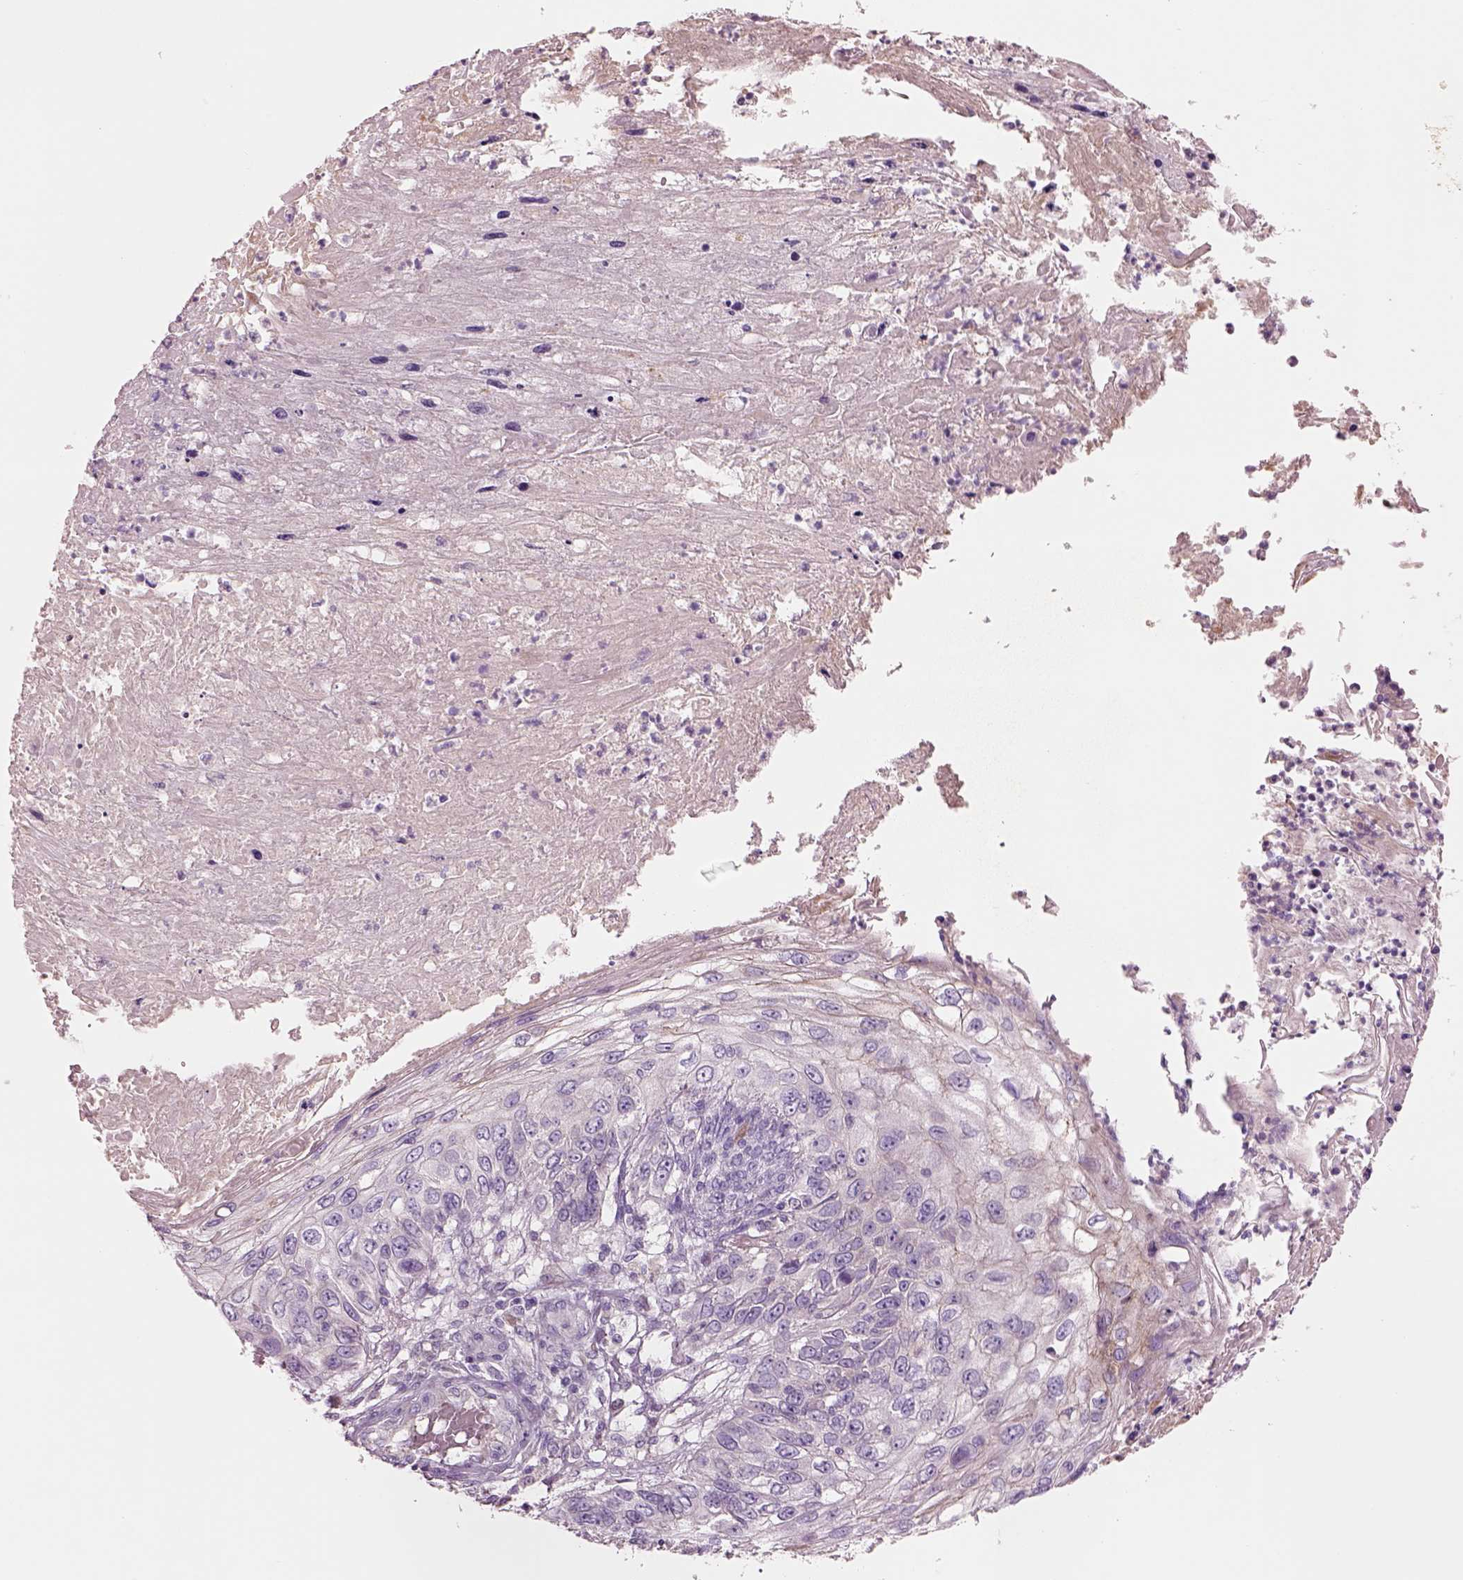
{"staining": {"intensity": "negative", "quantity": "none", "location": "none"}, "tissue": "skin cancer", "cell_type": "Tumor cells", "image_type": "cancer", "snomed": [{"axis": "morphology", "description": "Squamous cell carcinoma, NOS"}, {"axis": "topography", "description": "Skin"}], "caption": "Immunohistochemistry micrograph of human skin cancer (squamous cell carcinoma) stained for a protein (brown), which exhibits no staining in tumor cells. (Brightfield microscopy of DAB immunohistochemistry at high magnification).", "gene": "PLPP7", "patient": {"sex": "male", "age": 92}}